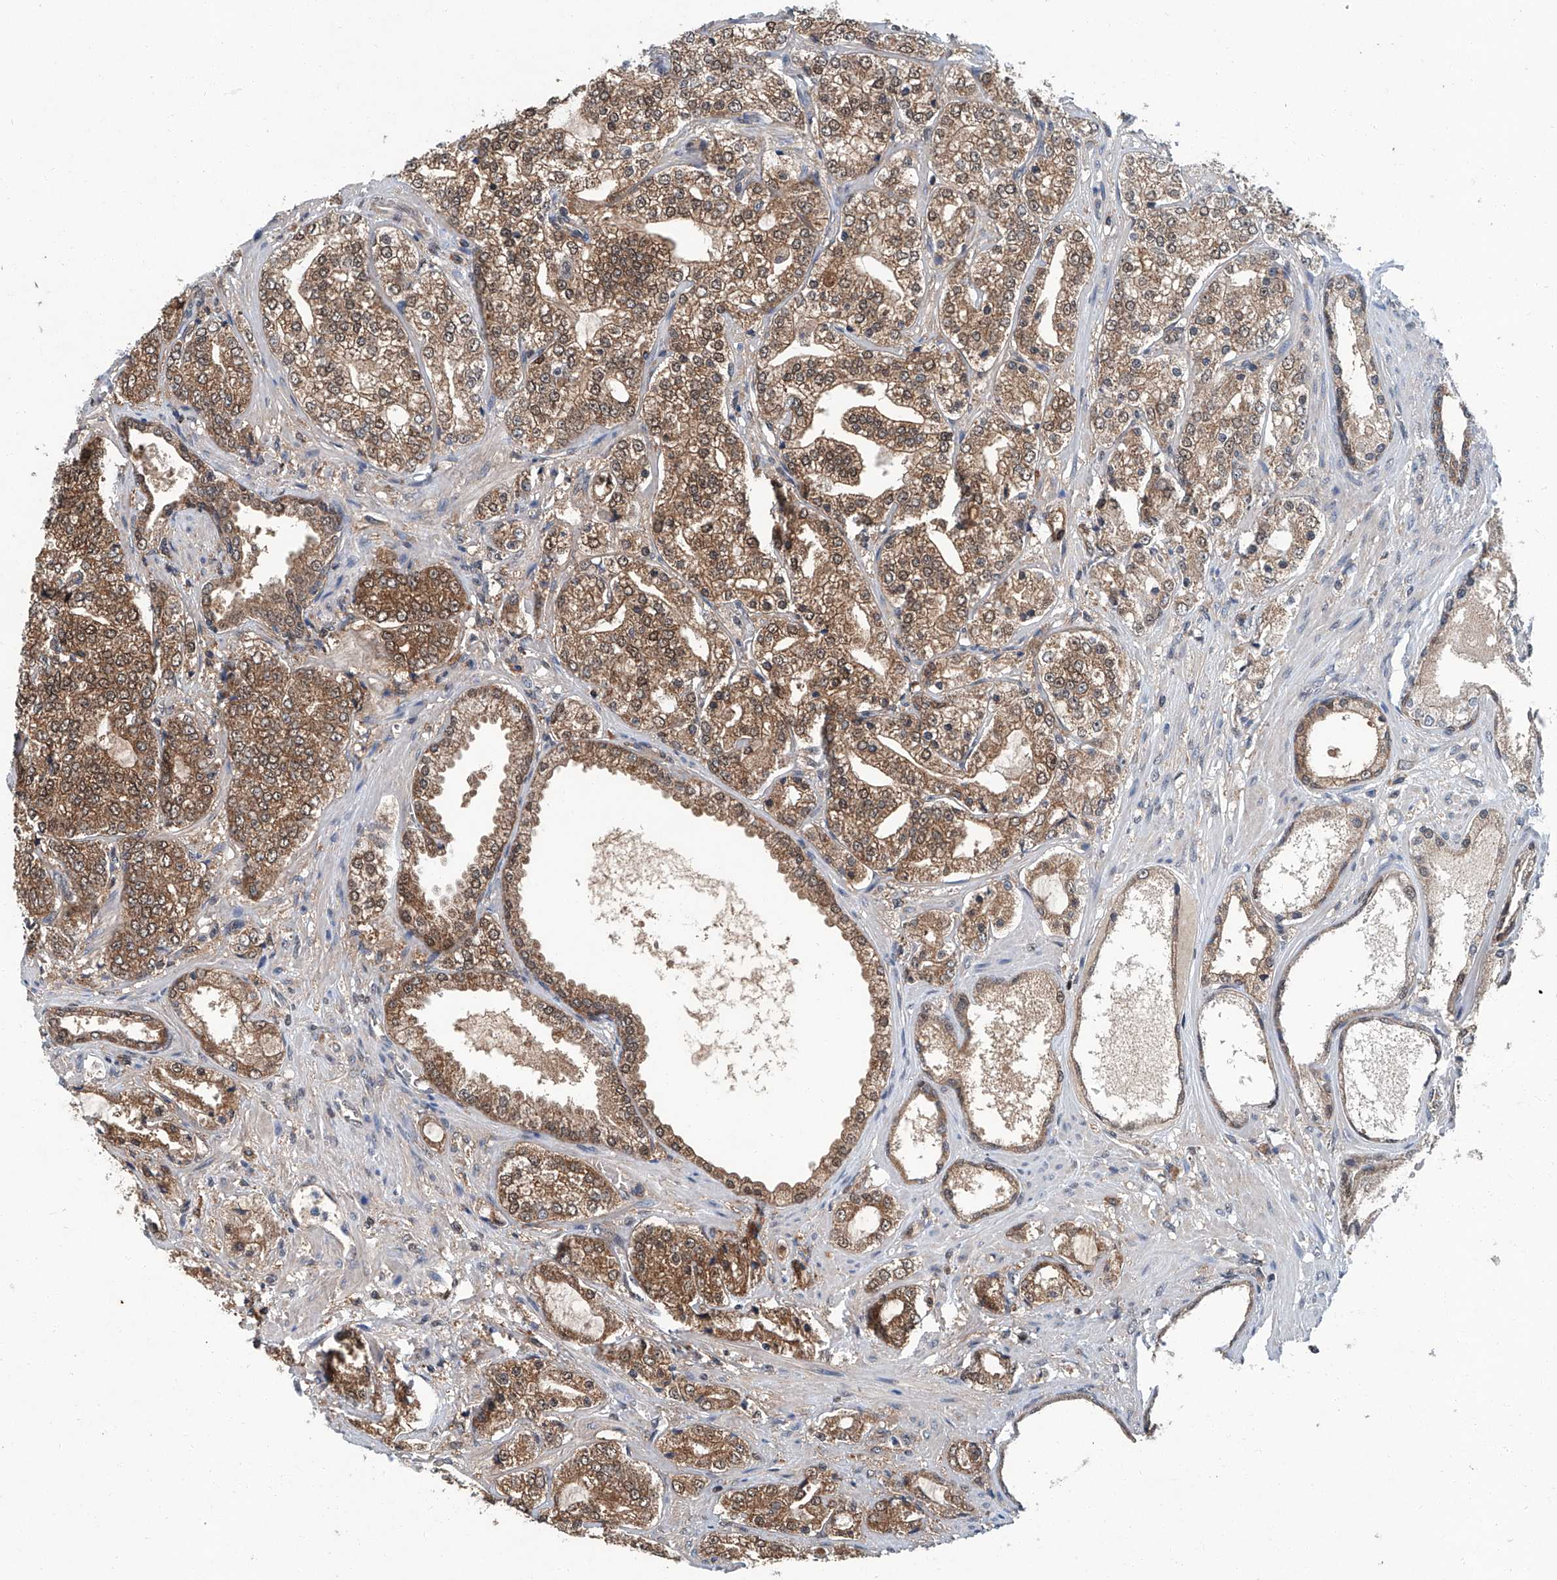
{"staining": {"intensity": "moderate", "quantity": ">75%", "location": "cytoplasmic/membranous"}, "tissue": "prostate cancer", "cell_type": "Tumor cells", "image_type": "cancer", "snomed": [{"axis": "morphology", "description": "Adenocarcinoma, High grade"}, {"axis": "topography", "description": "Prostate"}], "caption": "IHC of prostate cancer displays medium levels of moderate cytoplasmic/membranous positivity in approximately >75% of tumor cells. The staining was performed using DAB, with brown indicating positive protein expression. Nuclei are stained blue with hematoxylin.", "gene": "CLK1", "patient": {"sex": "male", "age": 64}}